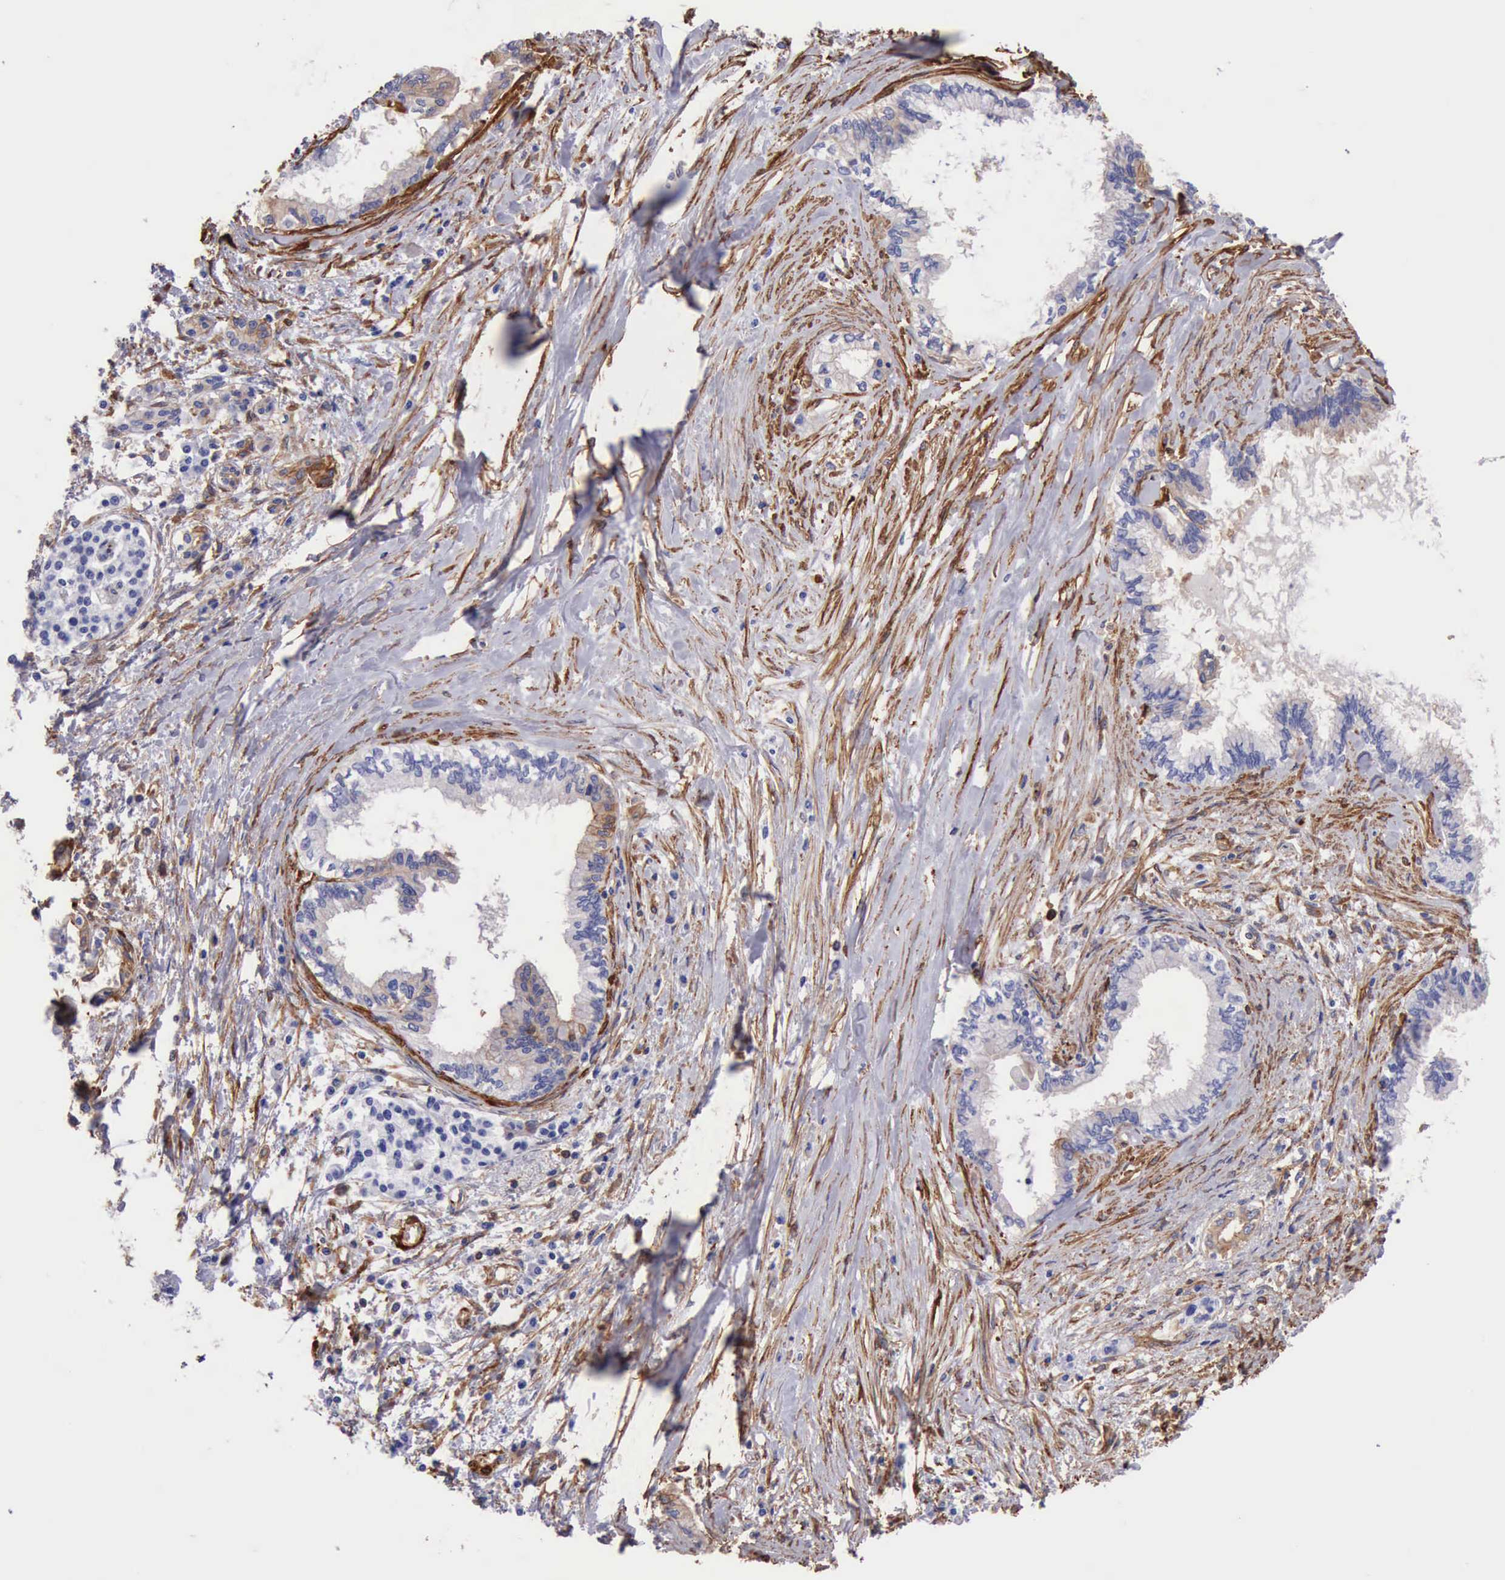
{"staining": {"intensity": "weak", "quantity": "25%-75%", "location": "cytoplasmic/membranous"}, "tissue": "pancreatic cancer", "cell_type": "Tumor cells", "image_type": "cancer", "snomed": [{"axis": "morphology", "description": "Adenocarcinoma, NOS"}, {"axis": "topography", "description": "Pancreas"}], "caption": "Brown immunohistochemical staining in pancreatic adenocarcinoma exhibits weak cytoplasmic/membranous staining in about 25%-75% of tumor cells. (IHC, brightfield microscopy, high magnification).", "gene": "FLNA", "patient": {"sex": "female", "age": 64}}